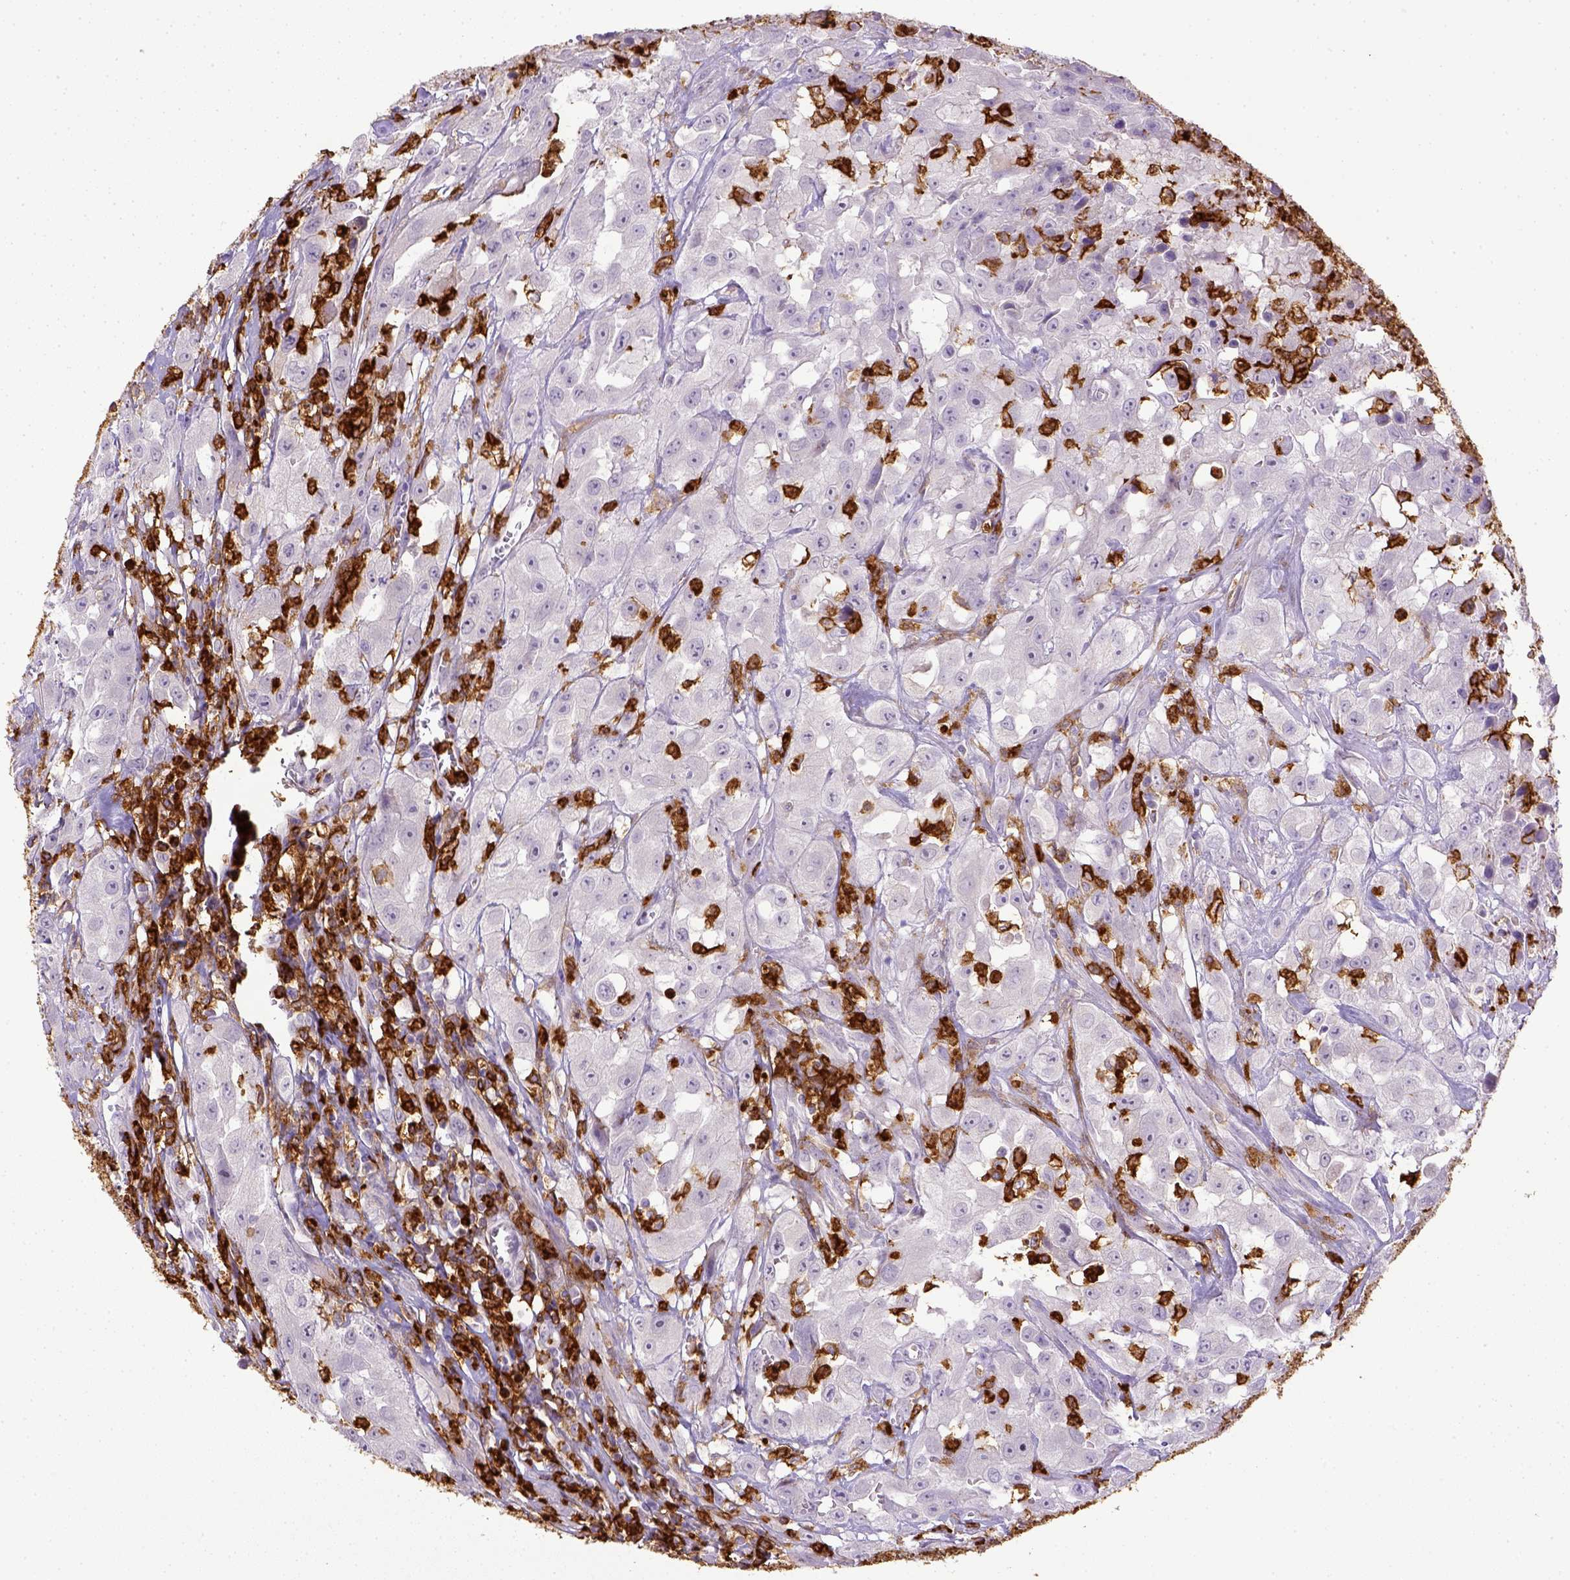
{"staining": {"intensity": "negative", "quantity": "none", "location": "none"}, "tissue": "urothelial cancer", "cell_type": "Tumor cells", "image_type": "cancer", "snomed": [{"axis": "morphology", "description": "Urothelial carcinoma, High grade"}, {"axis": "topography", "description": "Urinary bladder"}], "caption": "This is an immunohistochemistry (IHC) histopathology image of urothelial cancer. There is no positivity in tumor cells.", "gene": "ITGAM", "patient": {"sex": "male", "age": 79}}